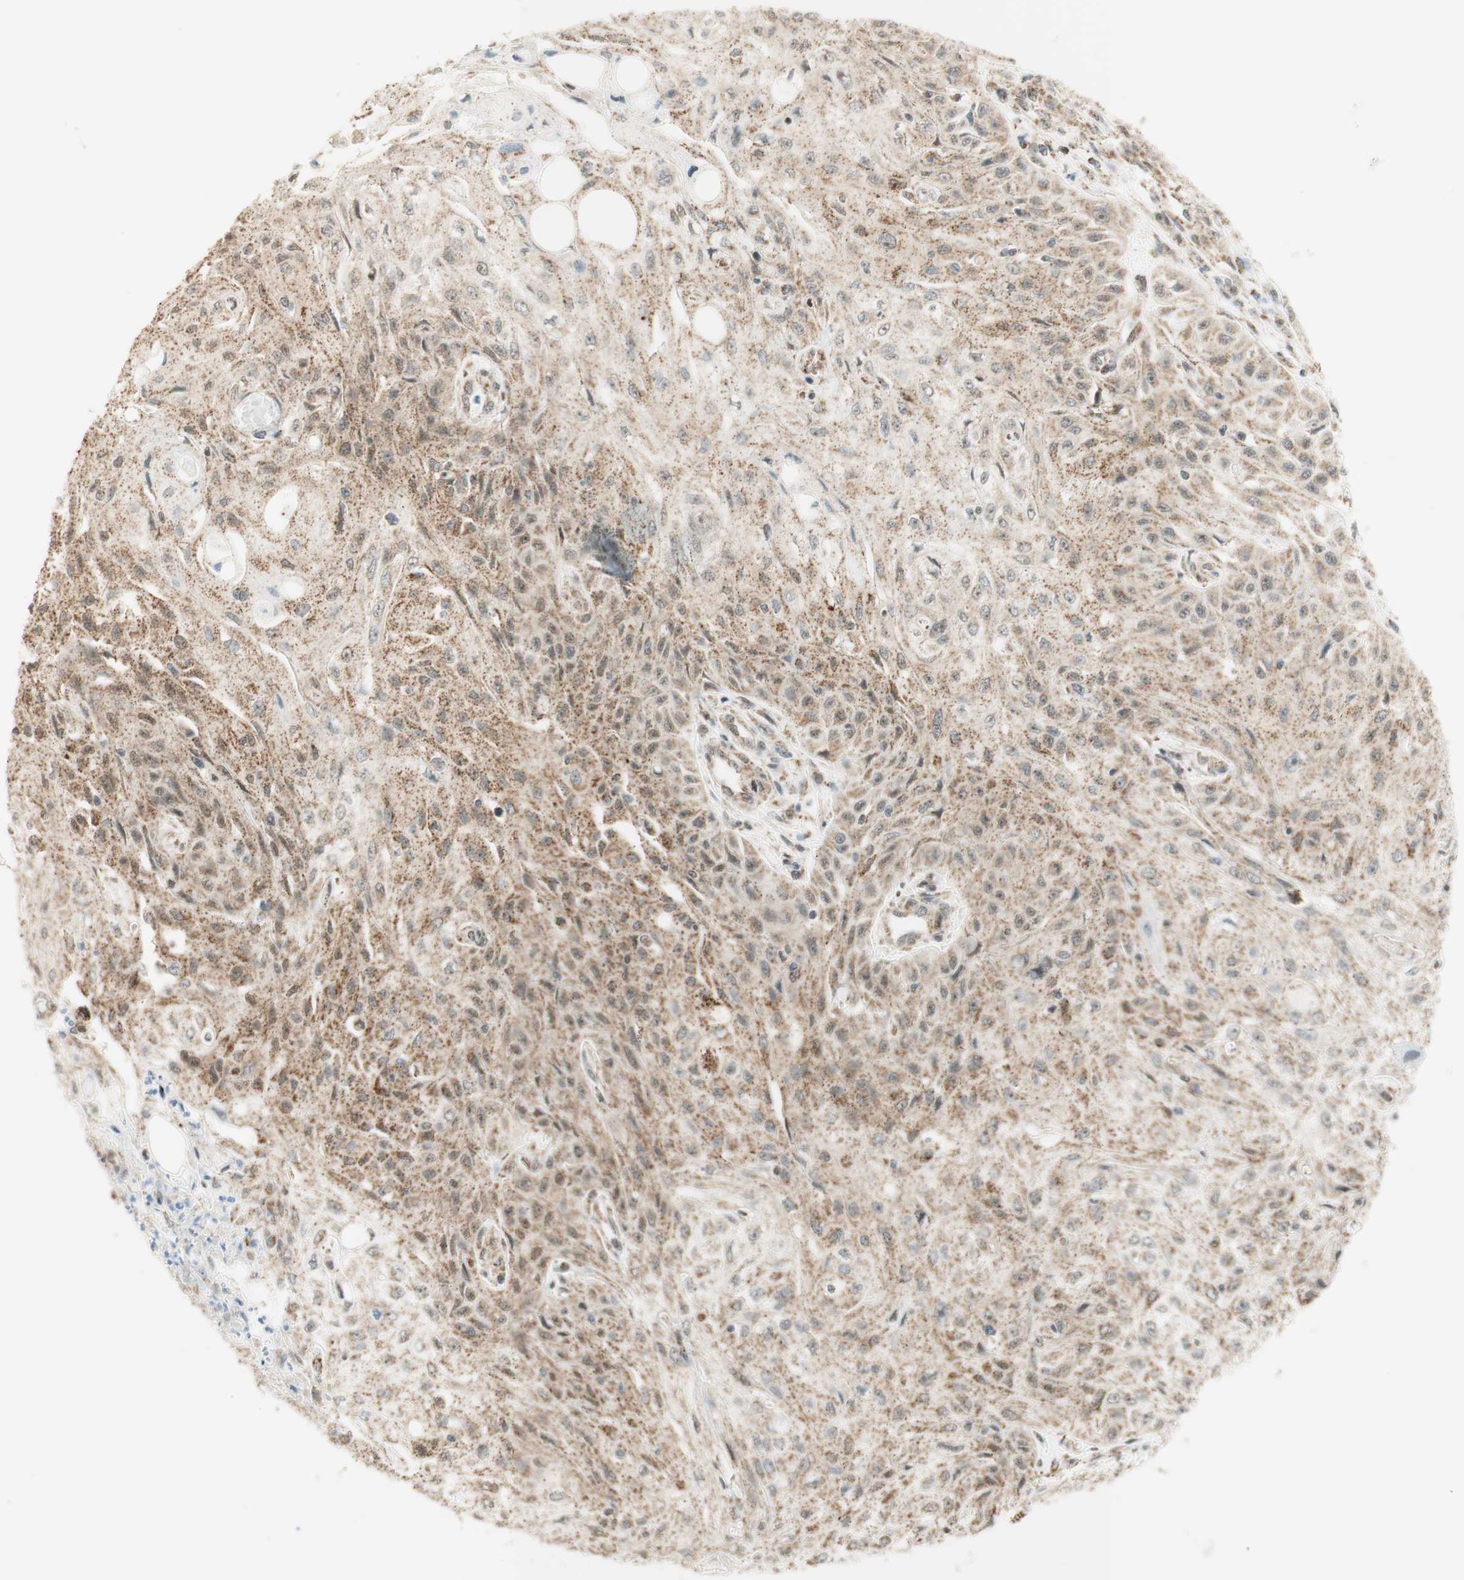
{"staining": {"intensity": "moderate", "quantity": ">75%", "location": "cytoplasmic/membranous,nuclear"}, "tissue": "skin cancer", "cell_type": "Tumor cells", "image_type": "cancer", "snomed": [{"axis": "morphology", "description": "Squamous cell carcinoma, NOS"}, {"axis": "topography", "description": "Skin"}], "caption": "Immunohistochemical staining of human skin cancer (squamous cell carcinoma) reveals medium levels of moderate cytoplasmic/membranous and nuclear protein positivity in about >75% of tumor cells. The staining is performed using DAB (3,3'-diaminobenzidine) brown chromogen to label protein expression. The nuclei are counter-stained blue using hematoxylin.", "gene": "ZNF782", "patient": {"sex": "male", "age": 75}}